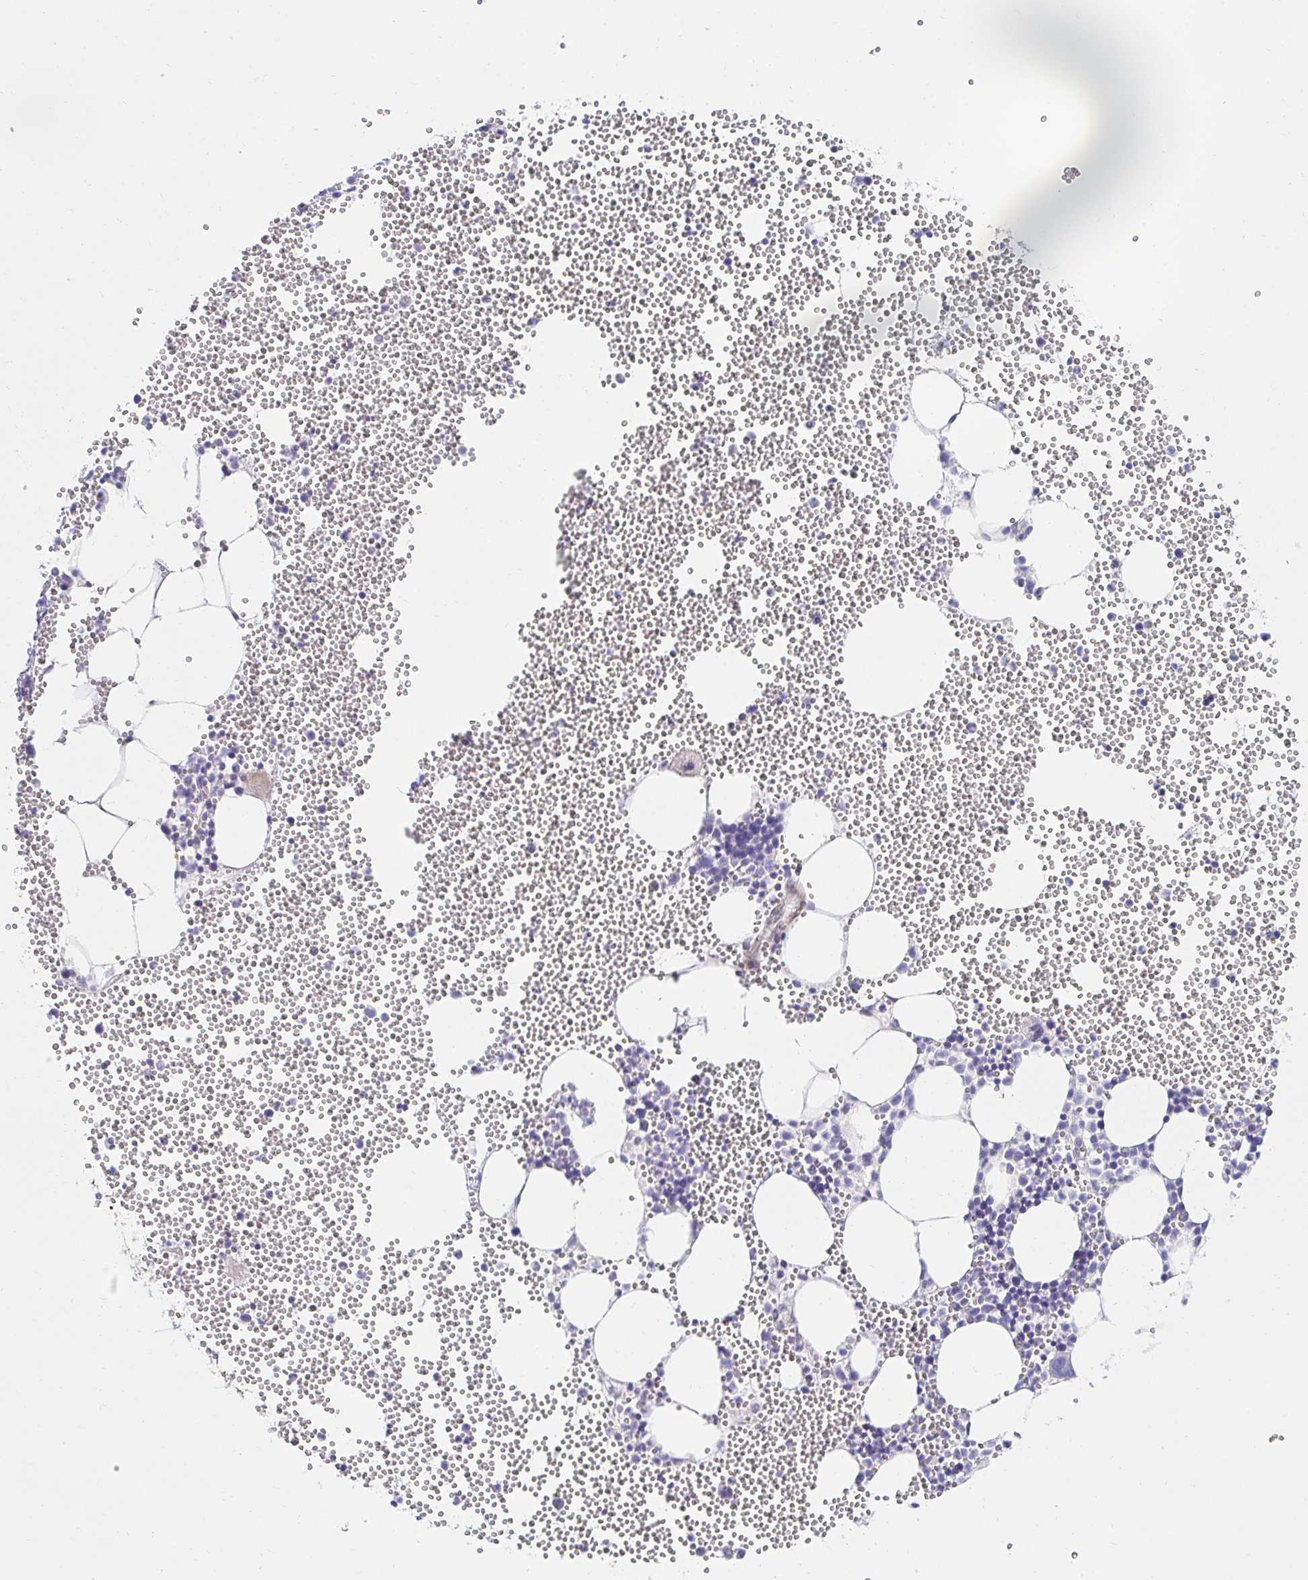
{"staining": {"intensity": "negative", "quantity": "none", "location": "none"}, "tissue": "bone marrow", "cell_type": "Hematopoietic cells", "image_type": "normal", "snomed": [{"axis": "morphology", "description": "Normal tissue, NOS"}, {"axis": "topography", "description": "Bone marrow"}], "caption": "There is no significant staining in hematopoietic cells of bone marrow. The staining was performed using DAB to visualize the protein expression in brown, while the nuclei were stained in blue with hematoxylin (Magnification: 20x).", "gene": "AKAP14", "patient": {"sex": "female", "age": 80}}